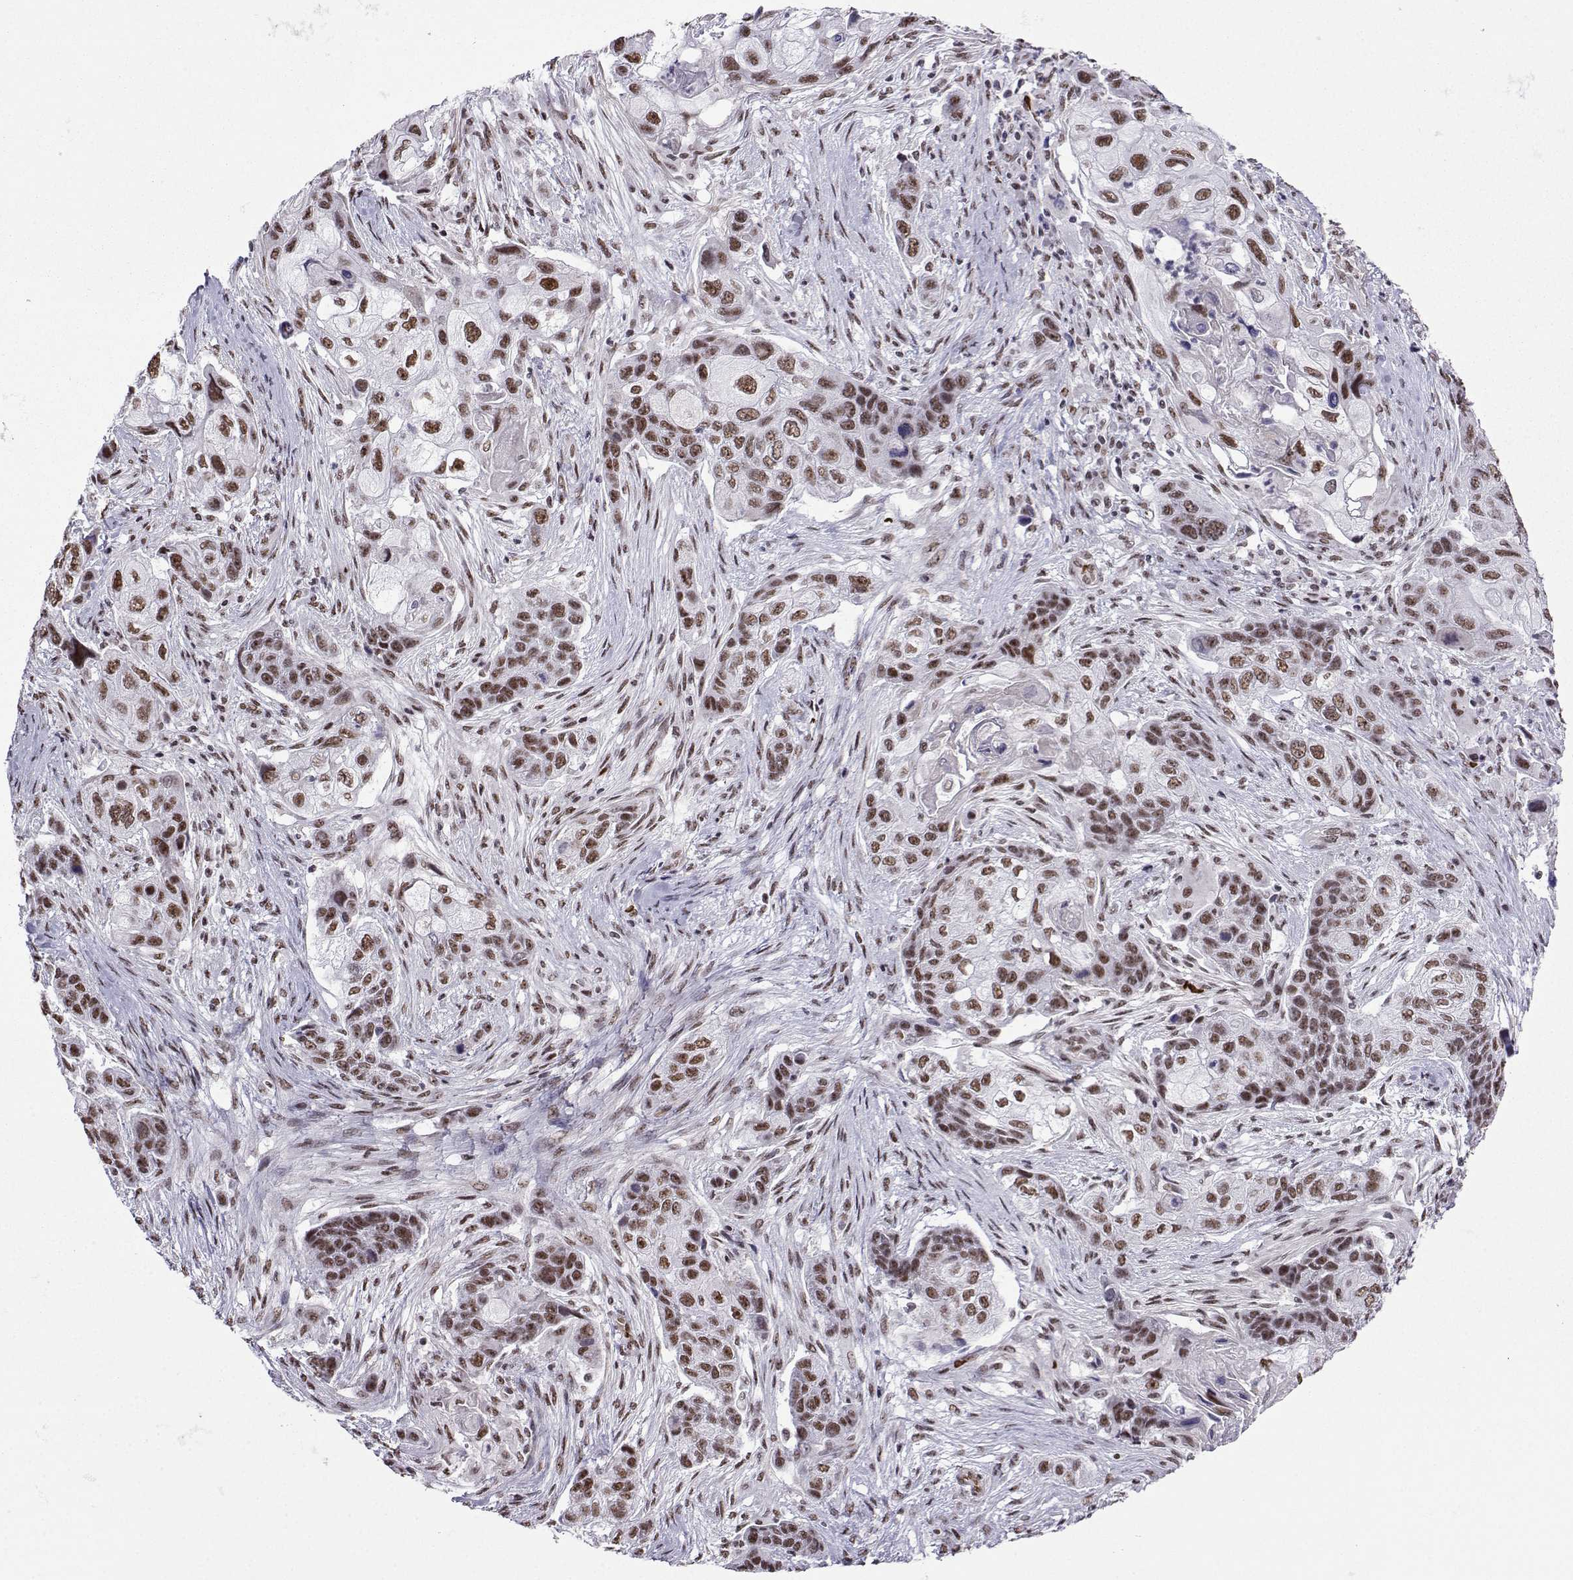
{"staining": {"intensity": "moderate", "quantity": ">75%", "location": "nuclear"}, "tissue": "lung cancer", "cell_type": "Tumor cells", "image_type": "cancer", "snomed": [{"axis": "morphology", "description": "Squamous cell carcinoma, NOS"}, {"axis": "topography", "description": "Lung"}], "caption": "A brown stain labels moderate nuclear positivity of a protein in human lung squamous cell carcinoma tumor cells.", "gene": "CCNK", "patient": {"sex": "male", "age": 69}}